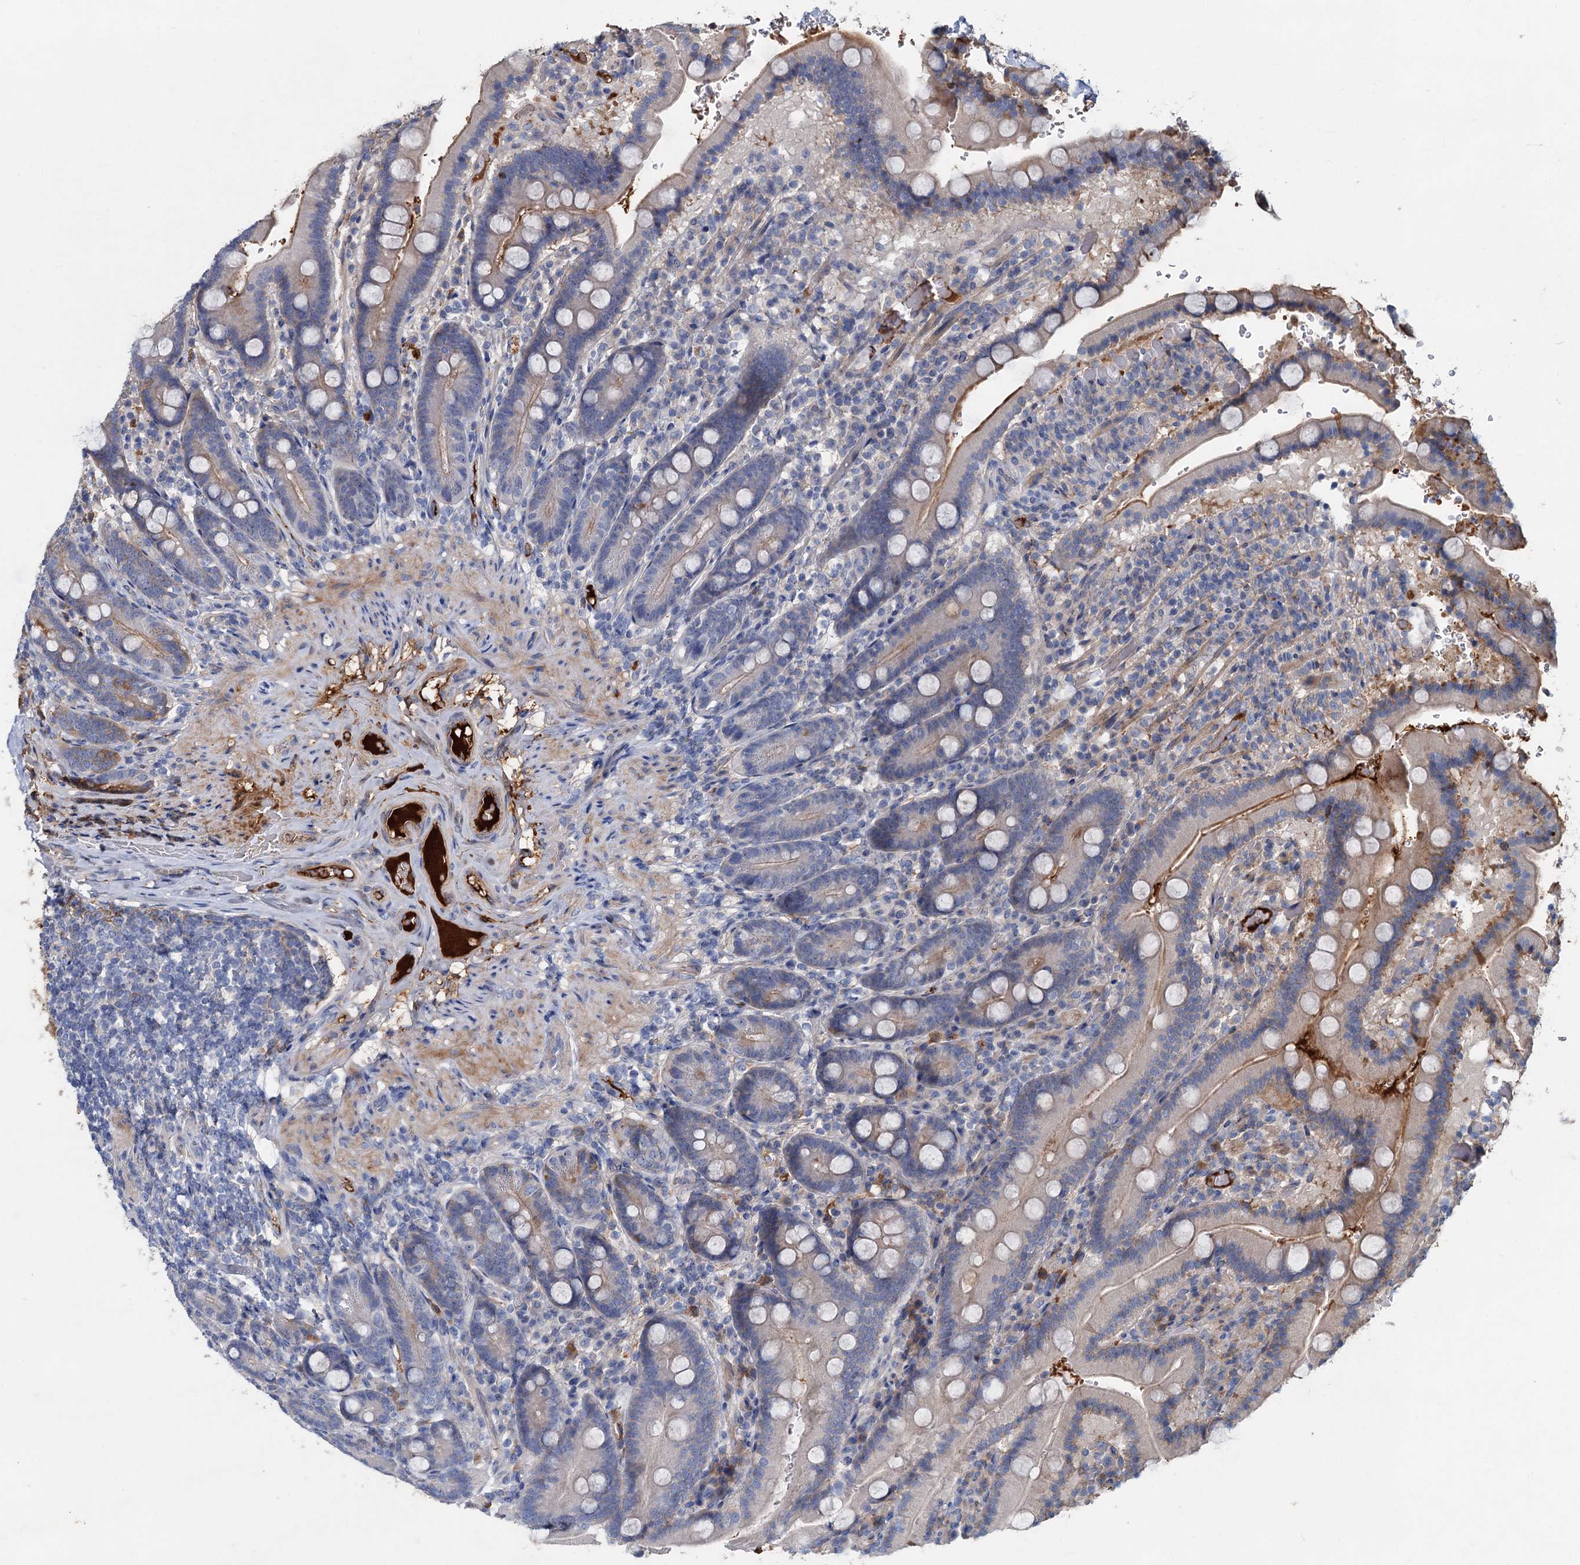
{"staining": {"intensity": "moderate", "quantity": "<25%", "location": "cytoplasmic/membranous"}, "tissue": "duodenum", "cell_type": "Glandular cells", "image_type": "normal", "snomed": [{"axis": "morphology", "description": "Normal tissue, NOS"}, {"axis": "topography", "description": "Duodenum"}], "caption": "Immunohistochemical staining of normal human duodenum displays low levels of moderate cytoplasmic/membranous expression in approximately <25% of glandular cells.", "gene": "CHRD", "patient": {"sex": "female", "age": 62}}